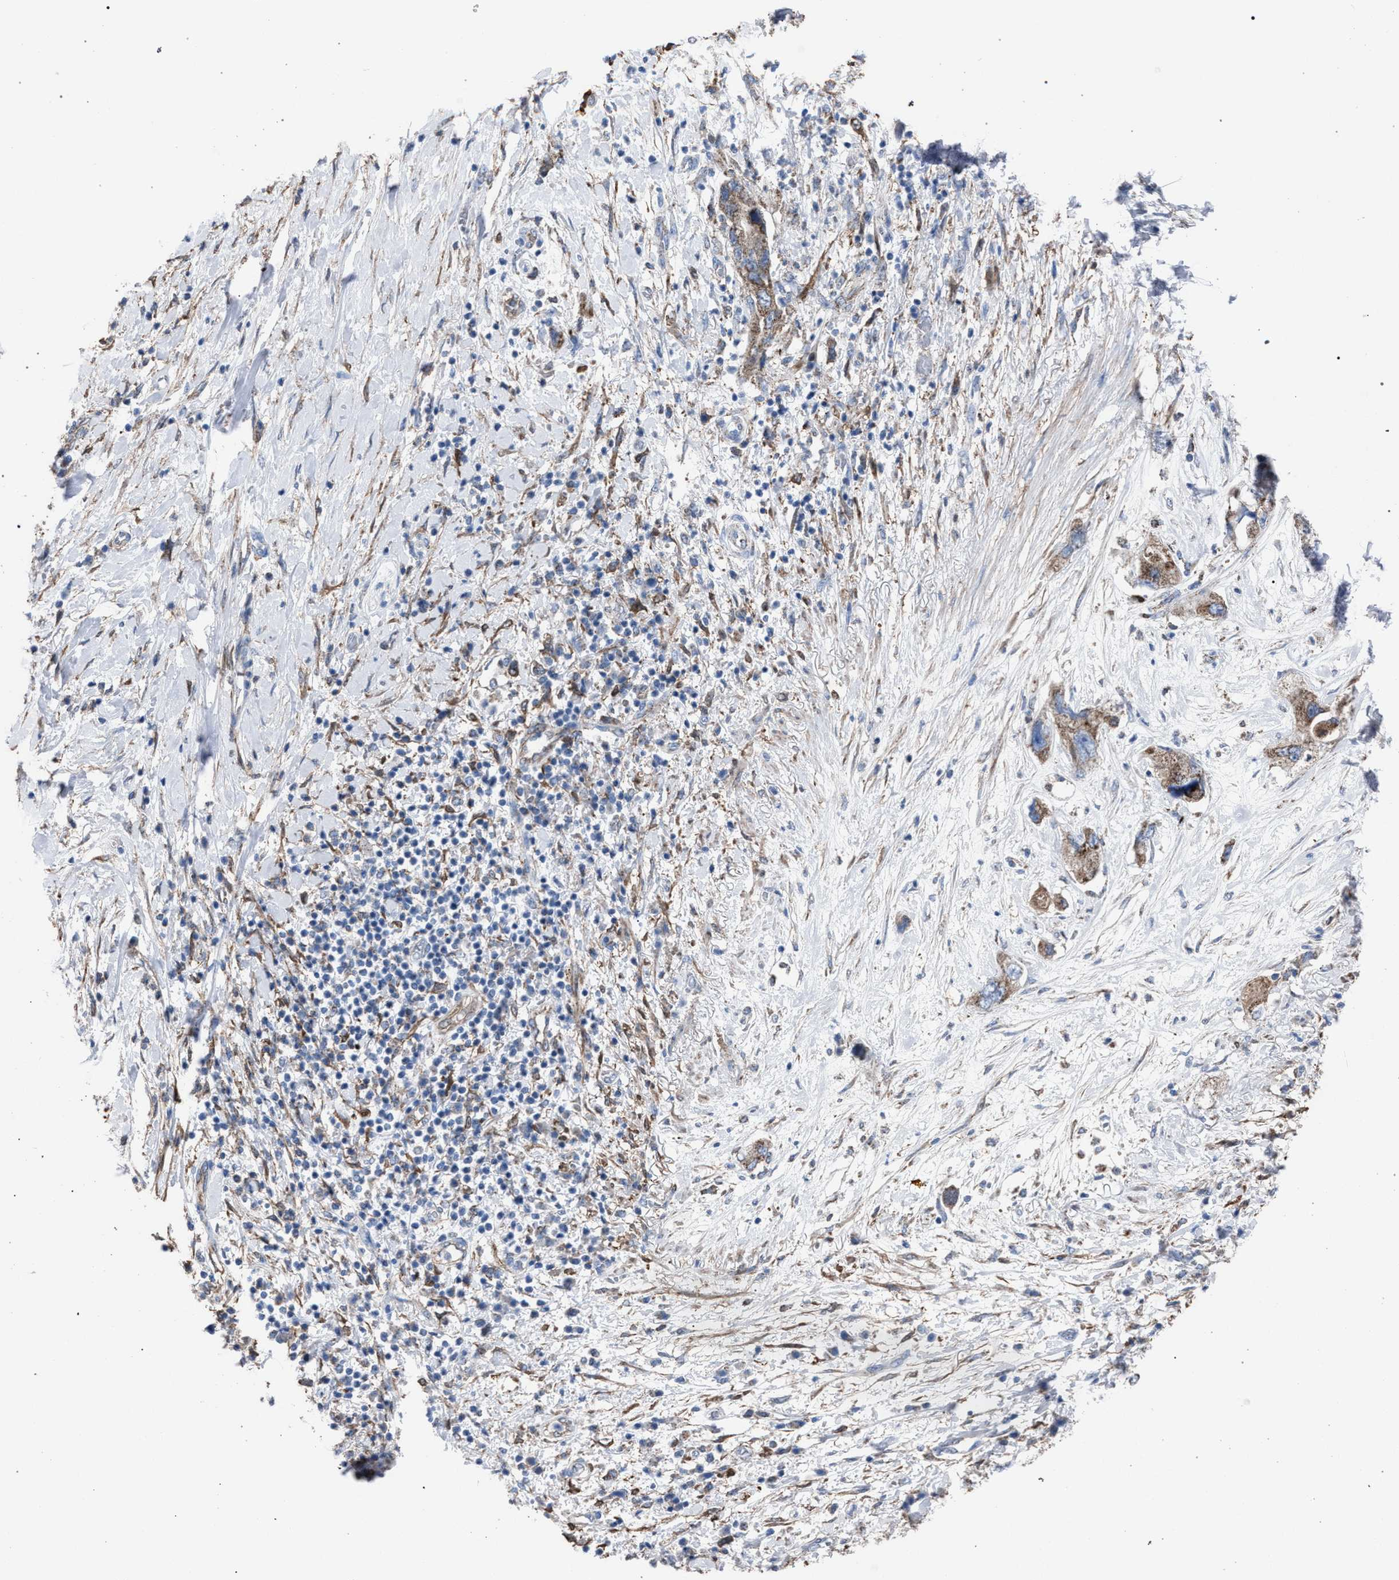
{"staining": {"intensity": "weak", "quantity": ">75%", "location": "cytoplasmic/membranous"}, "tissue": "pancreatic cancer", "cell_type": "Tumor cells", "image_type": "cancer", "snomed": [{"axis": "morphology", "description": "Adenocarcinoma, NOS"}, {"axis": "topography", "description": "Pancreas"}], "caption": "Approximately >75% of tumor cells in pancreatic cancer display weak cytoplasmic/membranous protein staining as visualized by brown immunohistochemical staining.", "gene": "HSD17B4", "patient": {"sex": "female", "age": 73}}